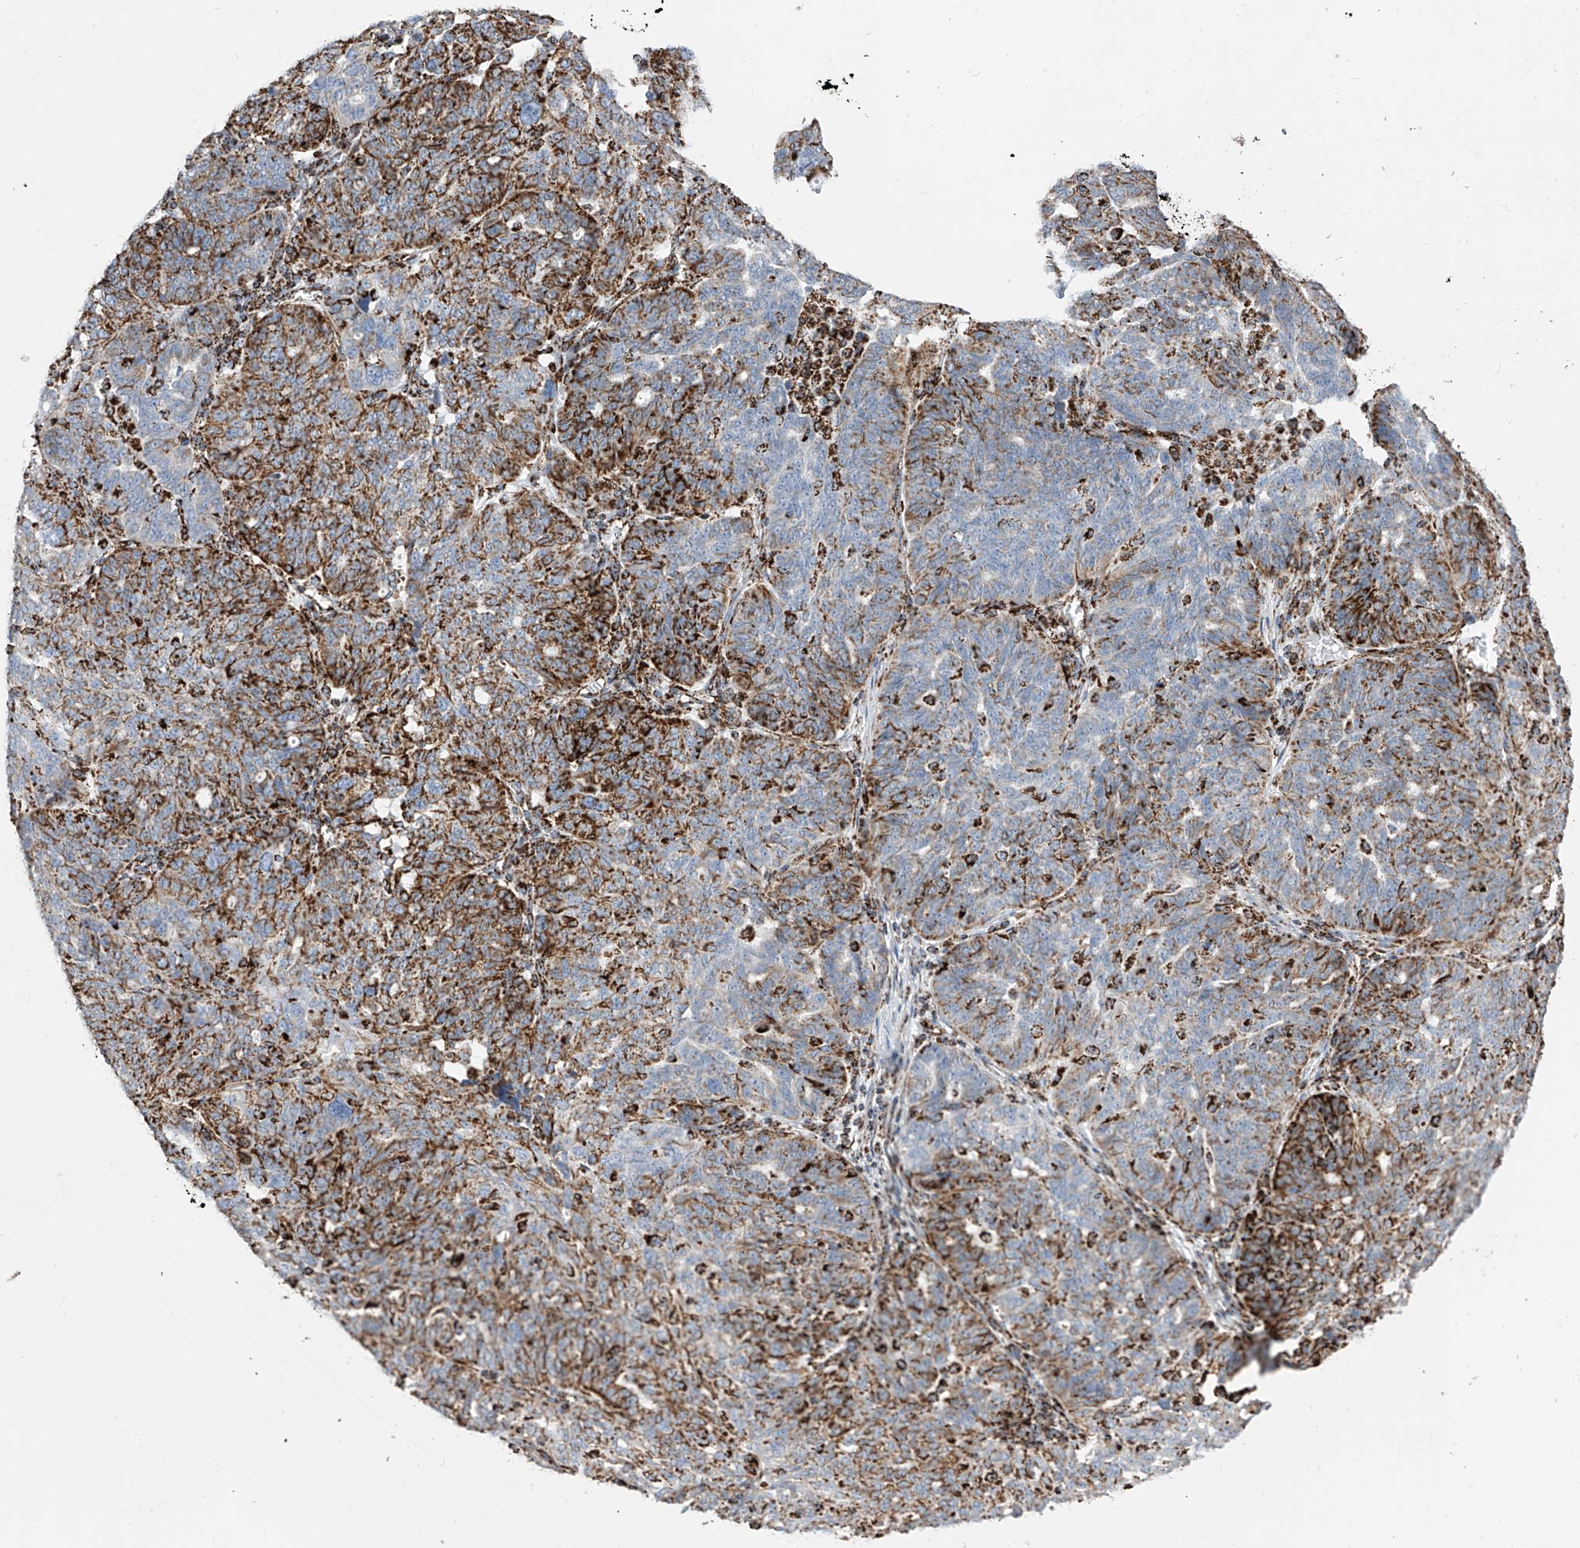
{"staining": {"intensity": "strong", "quantity": ">75%", "location": "cytoplasmic/membranous"}, "tissue": "ovarian cancer", "cell_type": "Tumor cells", "image_type": "cancer", "snomed": [{"axis": "morphology", "description": "Cystadenocarcinoma, serous, NOS"}, {"axis": "topography", "description": "Ovary"}], "caption": "Ovarian cancer stained for a protein (brown) shows strong cytoplasmic/membranous positive expression in approximately >75% of tumor cells.", "gene": "COX5B", "patient": {"sex": "female", "age": 59}}